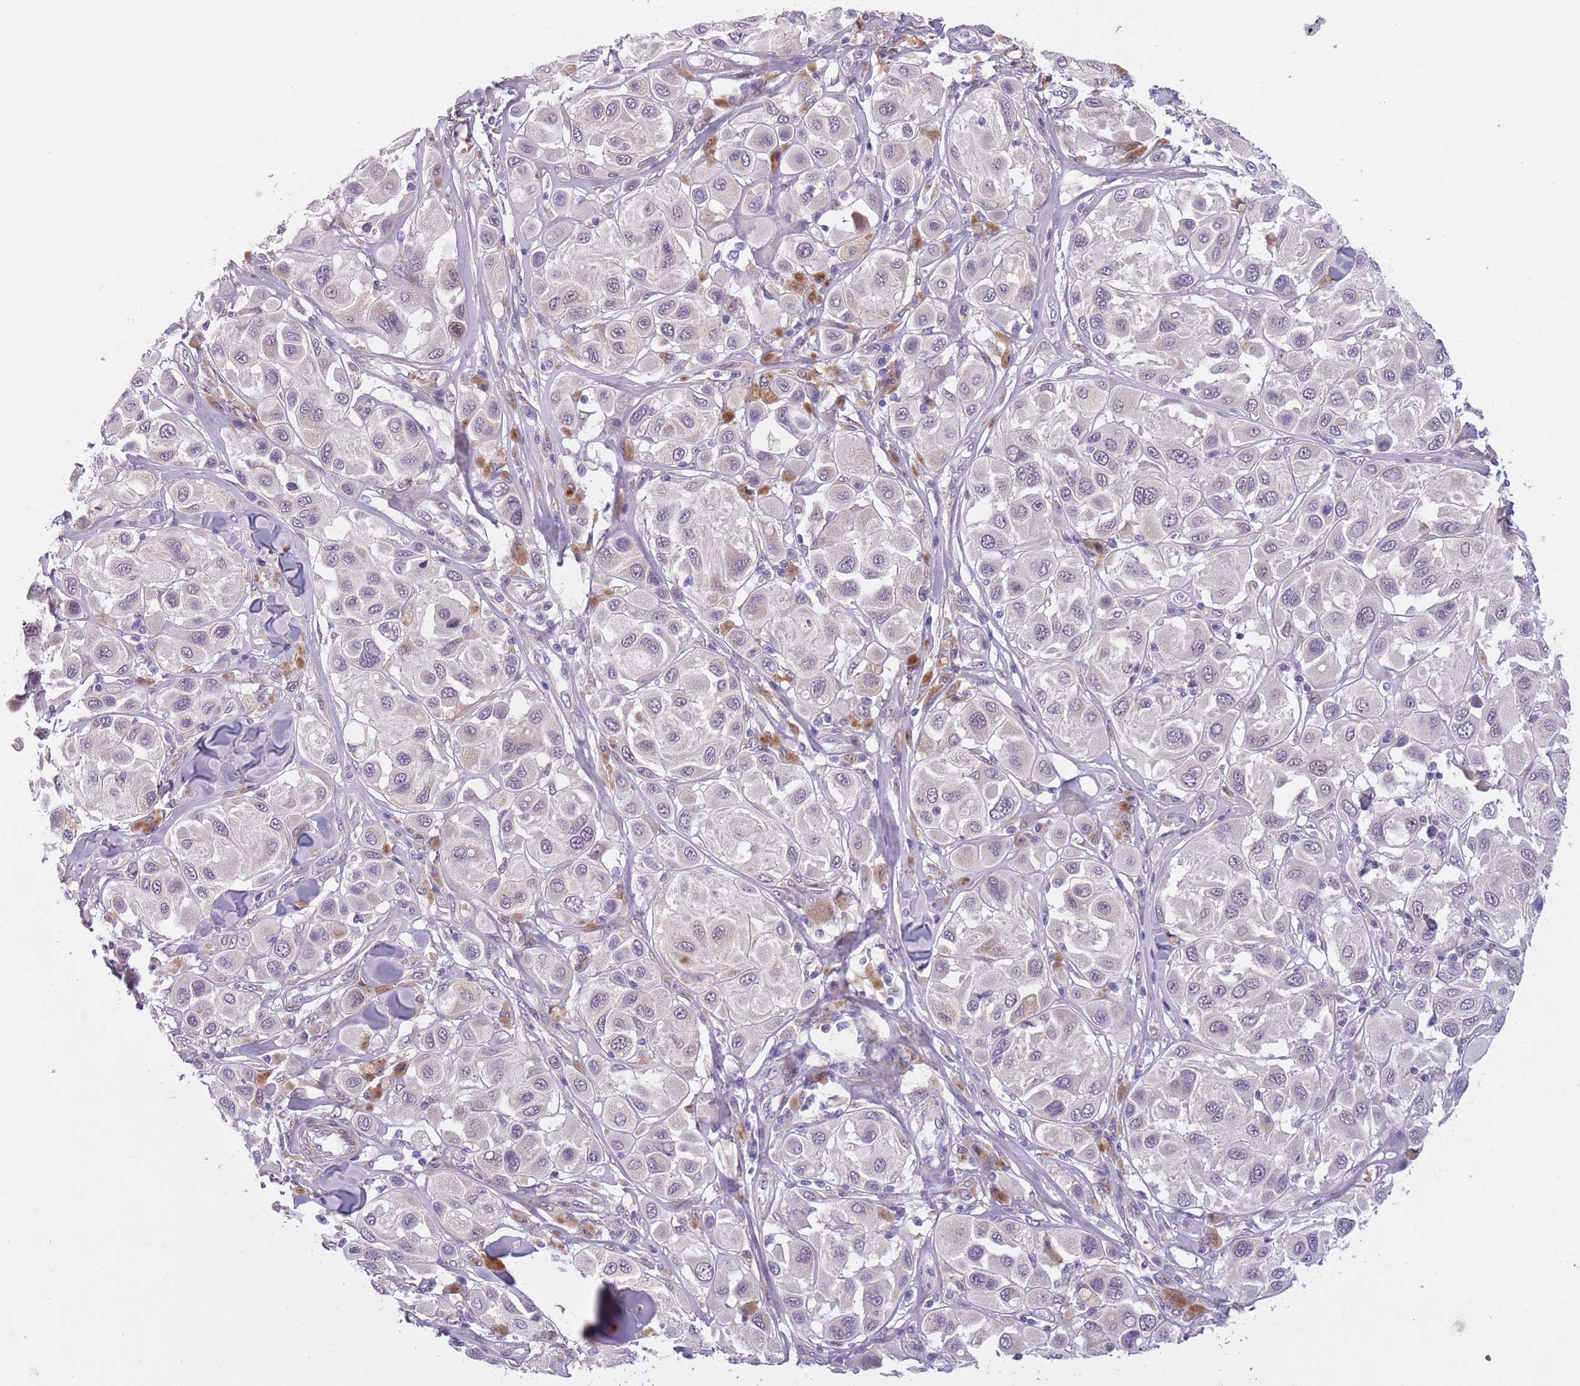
{"staining": {"intensity": "negative", "quantity": "none", "location": "none"}, "tissue": "melanoma", "cell_type": "Tumor cells", "image_type": "cancer", "snomed": [{"axis": "morphology", "description": "Malignant melanoma, Metastatic site"}, {"axis": "topography", "description": "Skin"}], "caption": "Melanoma stained for a protein using IHC reveals no staining tumor cells.", "gene": "ADCY7", "patient": {"sex": "male", "age": 41}}